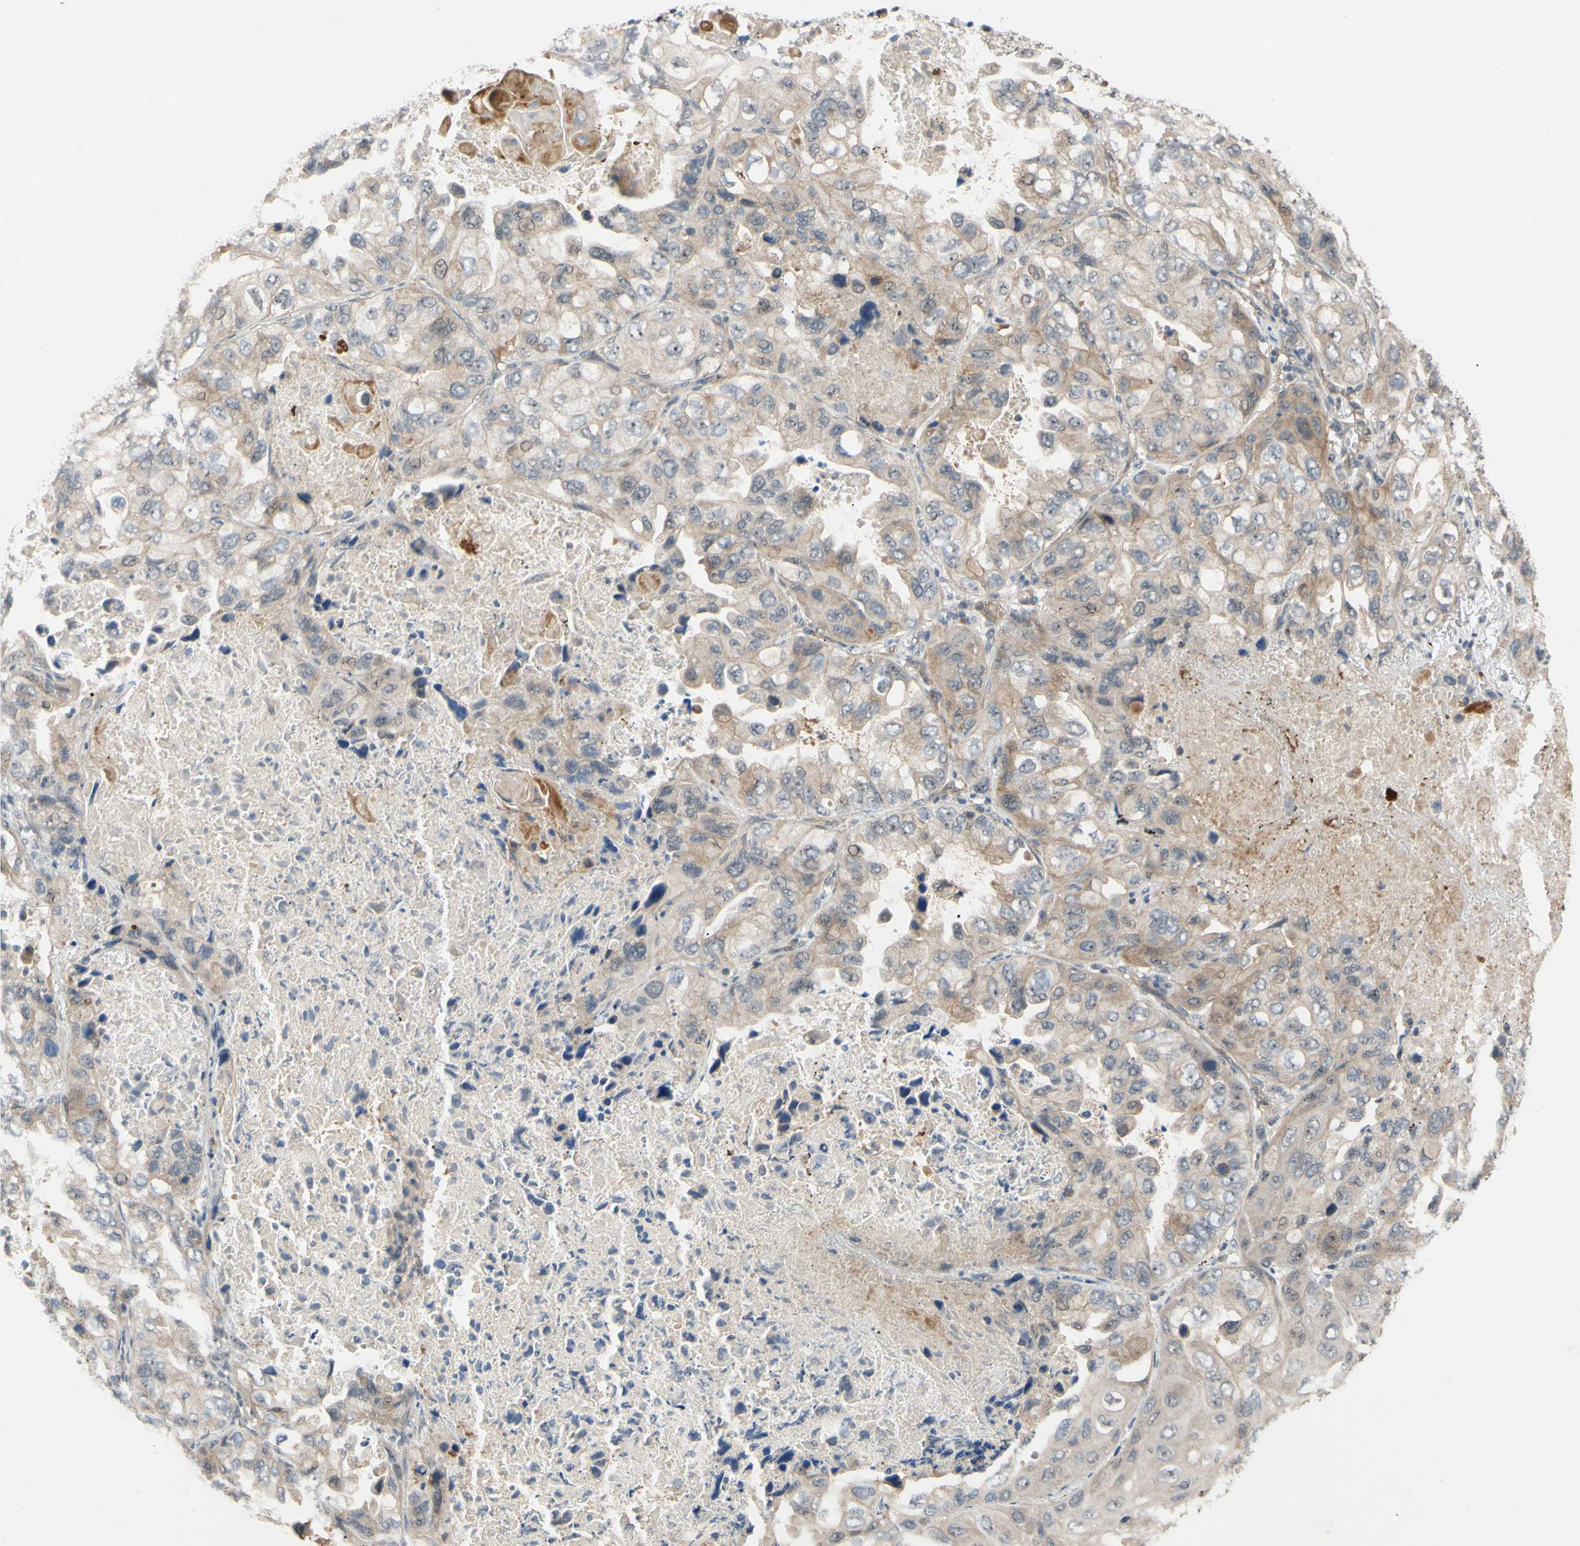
{"staining": {"intensity": "weak", "quantity": ">75%", "location": "cytoplasmic/membranous"}, "tissue": "lung cancer", "cell_type": "Tumor cells", "image_type": "cancer", "snomed": [{"axis": "morphology", "description": "Squamous cell carcinoma, NOS"}, {"axis": "topography", "description": "Lung"}], "caption": "Lung cancer (squamous cell carcinoma) was stained to show a protein in brown. There is low levels of weak cytoplasmic/membranous expression in about >75% of tumor cells. (Brightfield microscopy of DAB IHC at high magnification).", "gene": "ALK", "patient": {"sex": "female", "age": 73}}